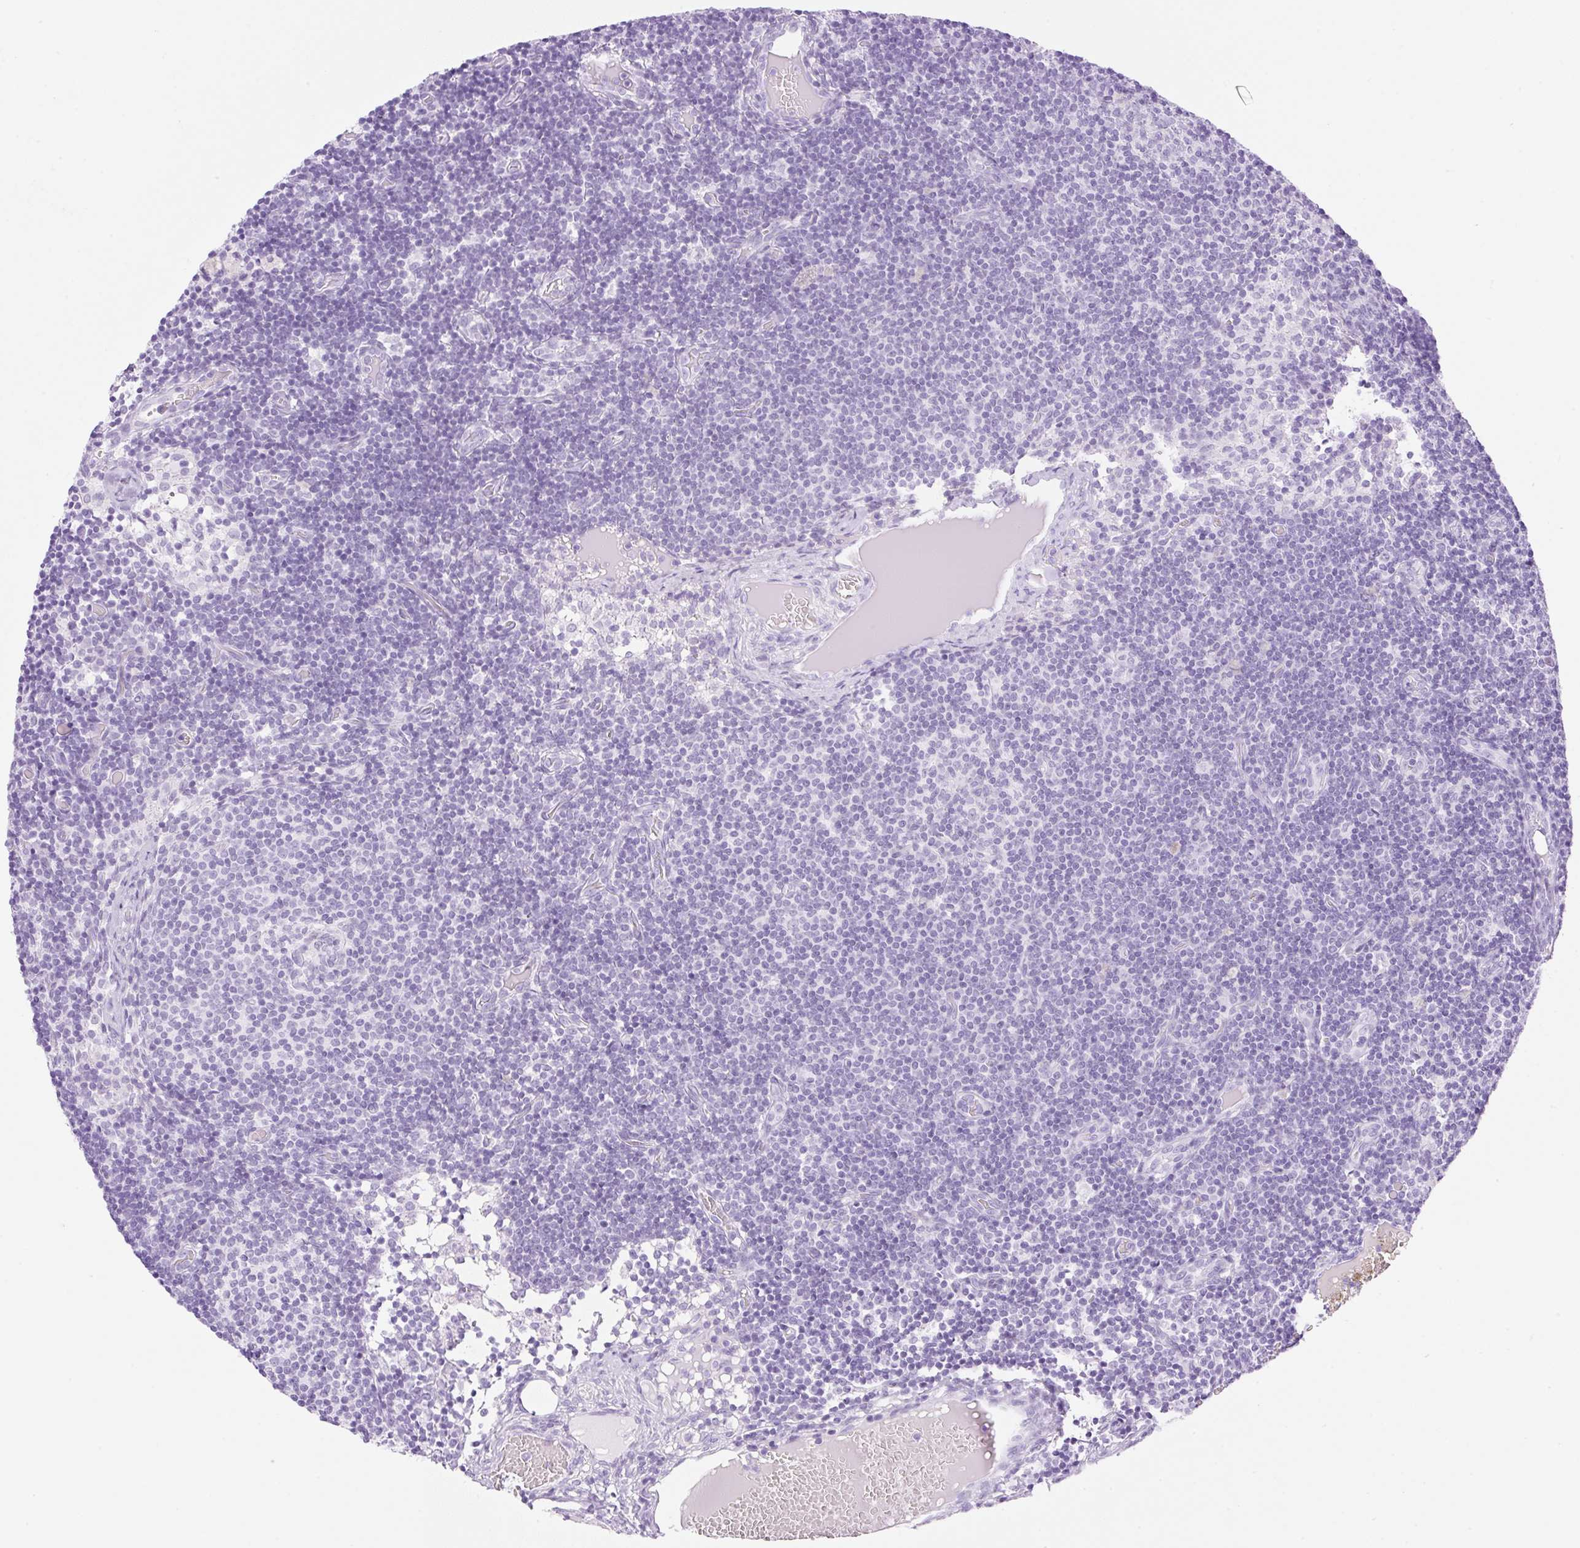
{"staining": {"intensity": "negative", "quantity": "none", "location": "none"}, "tissue": "lymph node", "cell_type": "Germinal center cells", "image_type": "normal", "snomed": [{"axis": "morphology", "description": "Normal tissue, NOS"}, {"axis": "topography", "description": "Lymph node"}], "caption": "An image of human lymph node is negative for staining in germinal center cells. (DAB IHC with hematoxylin counter stain).", "gene": "SPRR4", "patient": {"sex": "female", "age": 31}}